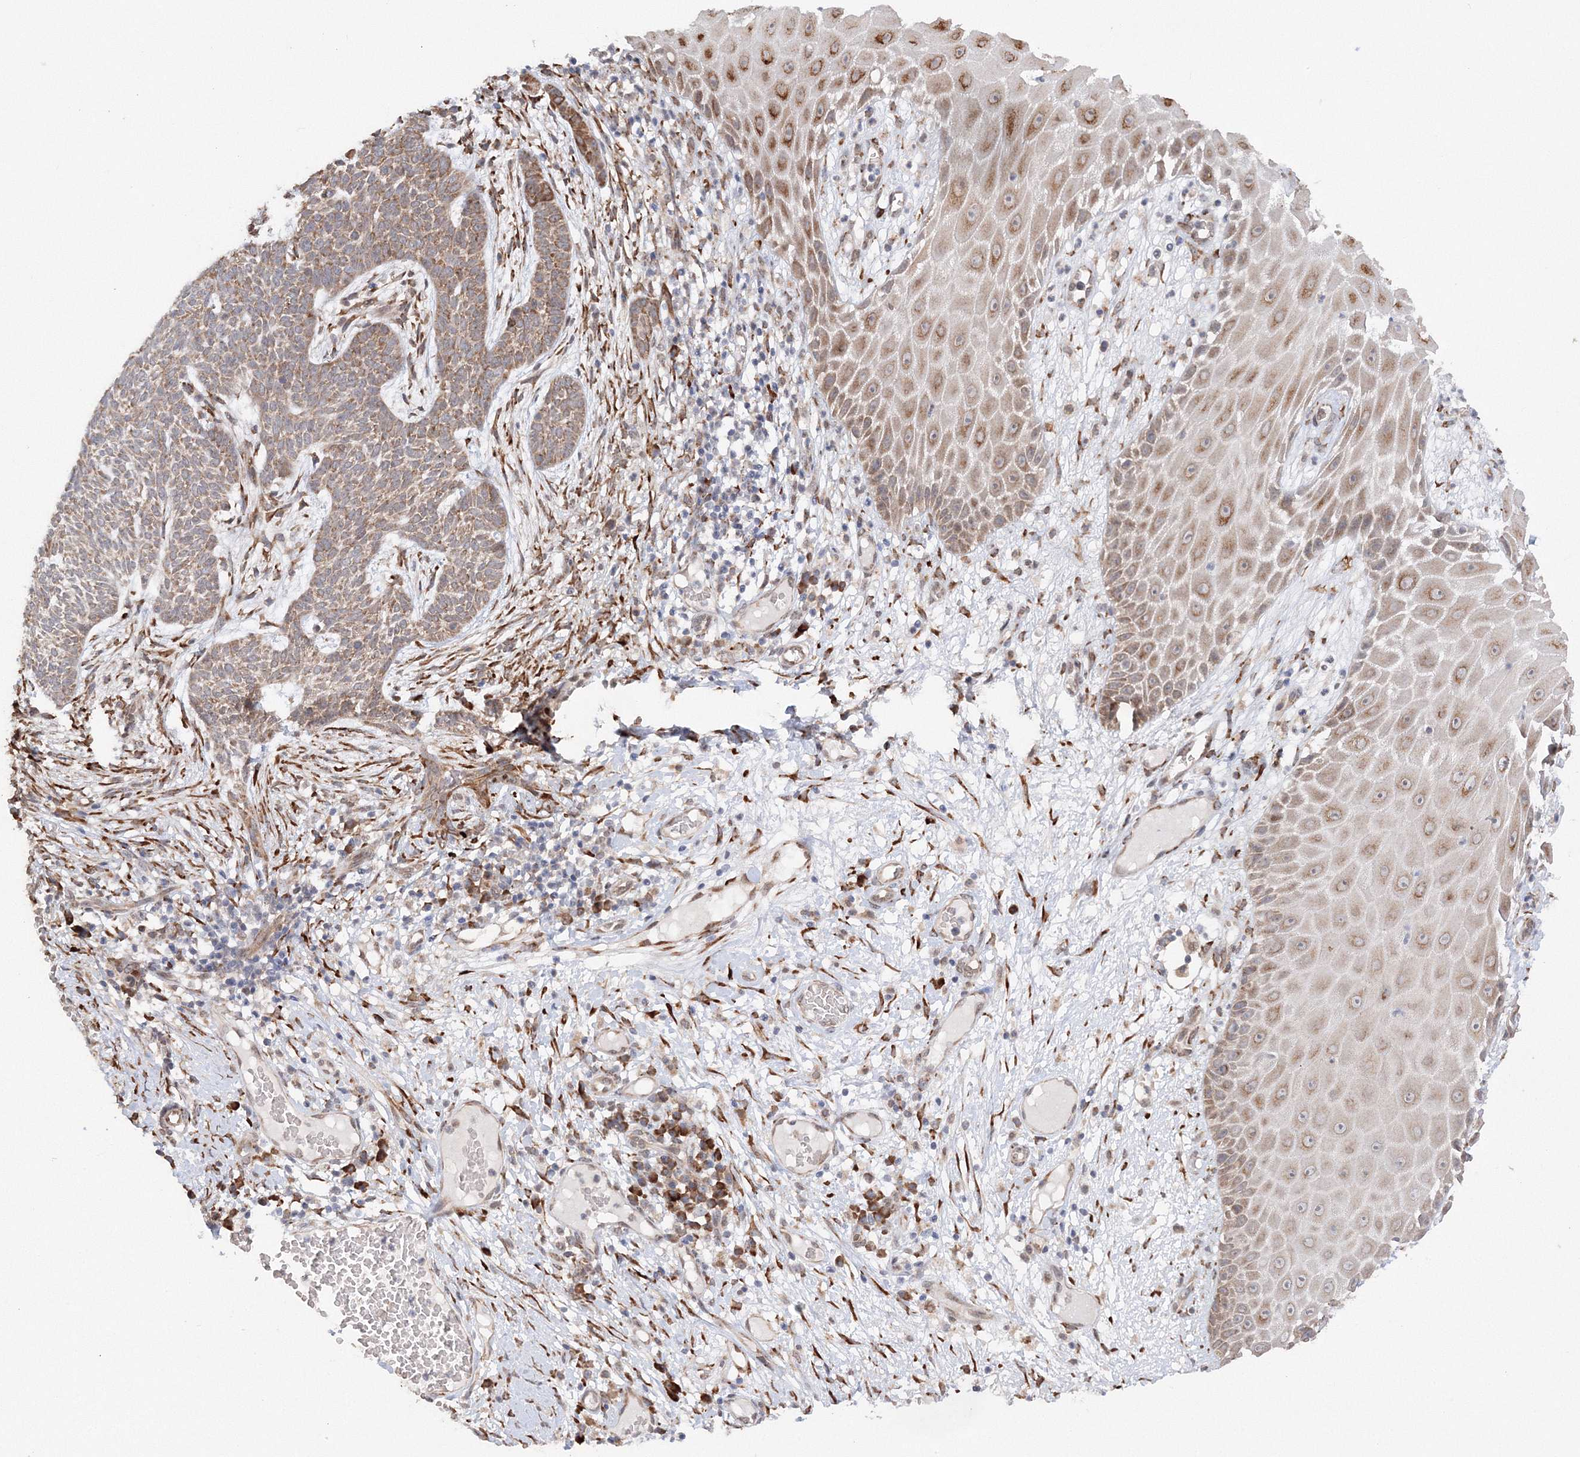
{"staining": {"intensity": "moderate", "quantity": ">75%", "location": "cytoplasmic/membranous"}, "tissue": "skin cancer", "cell_type": "Tumor cells", "image_type": "cancer", "snomed": [{"axis": "morphology", "description": "Normal tissue, NOS"}, {"axis": "morphology", "description": "Basal cell carcinoma"}, {"axis": "topography", "description": "Skin"}], "caption": "Skin cancer (basal cell carcinoma) stained with IHC exhibits moderate cytoplasmic/membranous staining in about >75% of tumor cells.", "gene": "DIS3L2", "patient": {"sex": "male", "age": 64}}